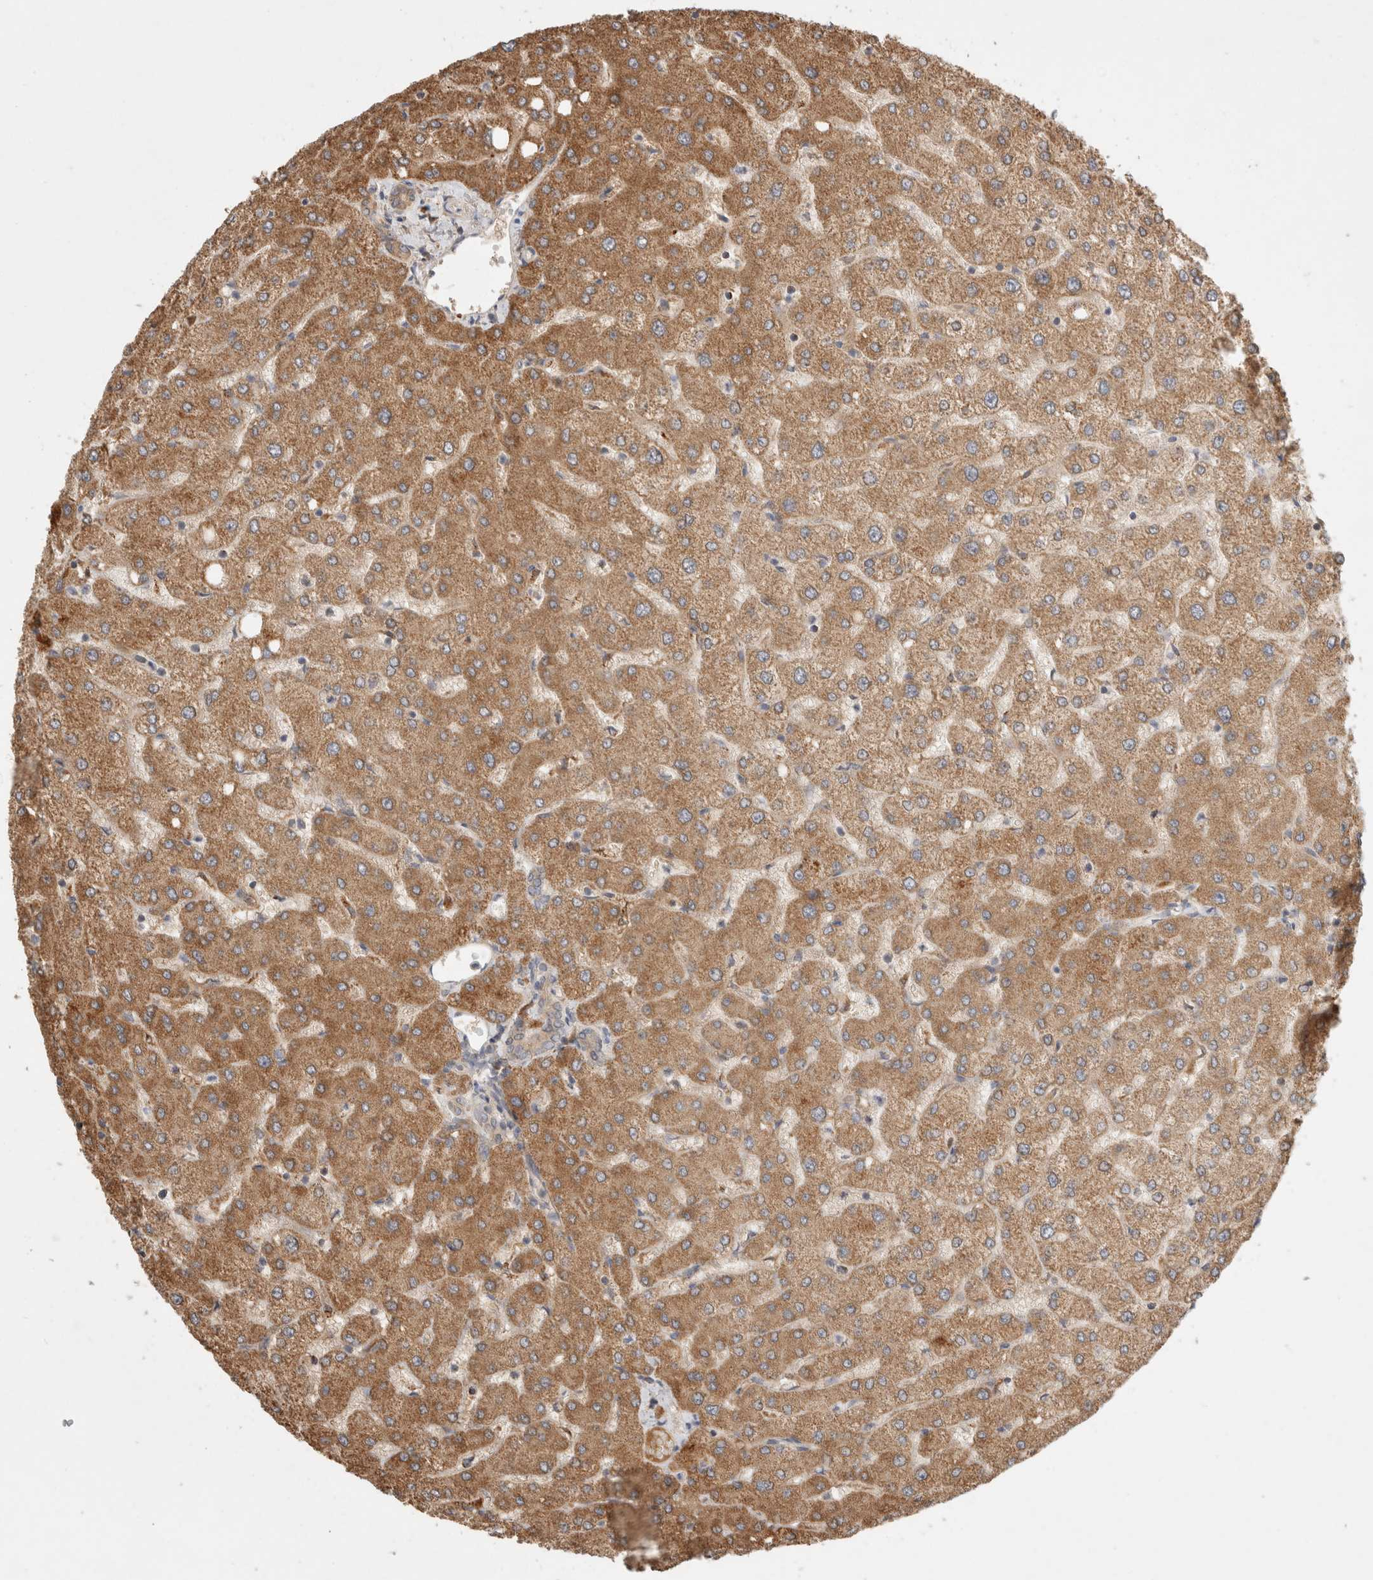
{"staining": {"intensity": "weak", "quantity": ">75%", "location": "cytoplasmic/membranous"}, "tissue": "liver", "cell_type": "Cholangiocytes", "image_type": "normal", "snomed": [{"axis": "morphology", "description": "Normal tissue, NOS"}, {"axis": "topography", "description": "Liver"}], "caption": "Immunohistochemistry (DAB) staining of unremarkable liver reveals weak cytoplasmic/membranous protein staining in approximately >75% of cholangiocytes. Immunohistochemistry stains the protein of interest in brown and the nuclei are stained blue.", "gene": "HROB", "patient": {"sex": "female", "age": 54}}